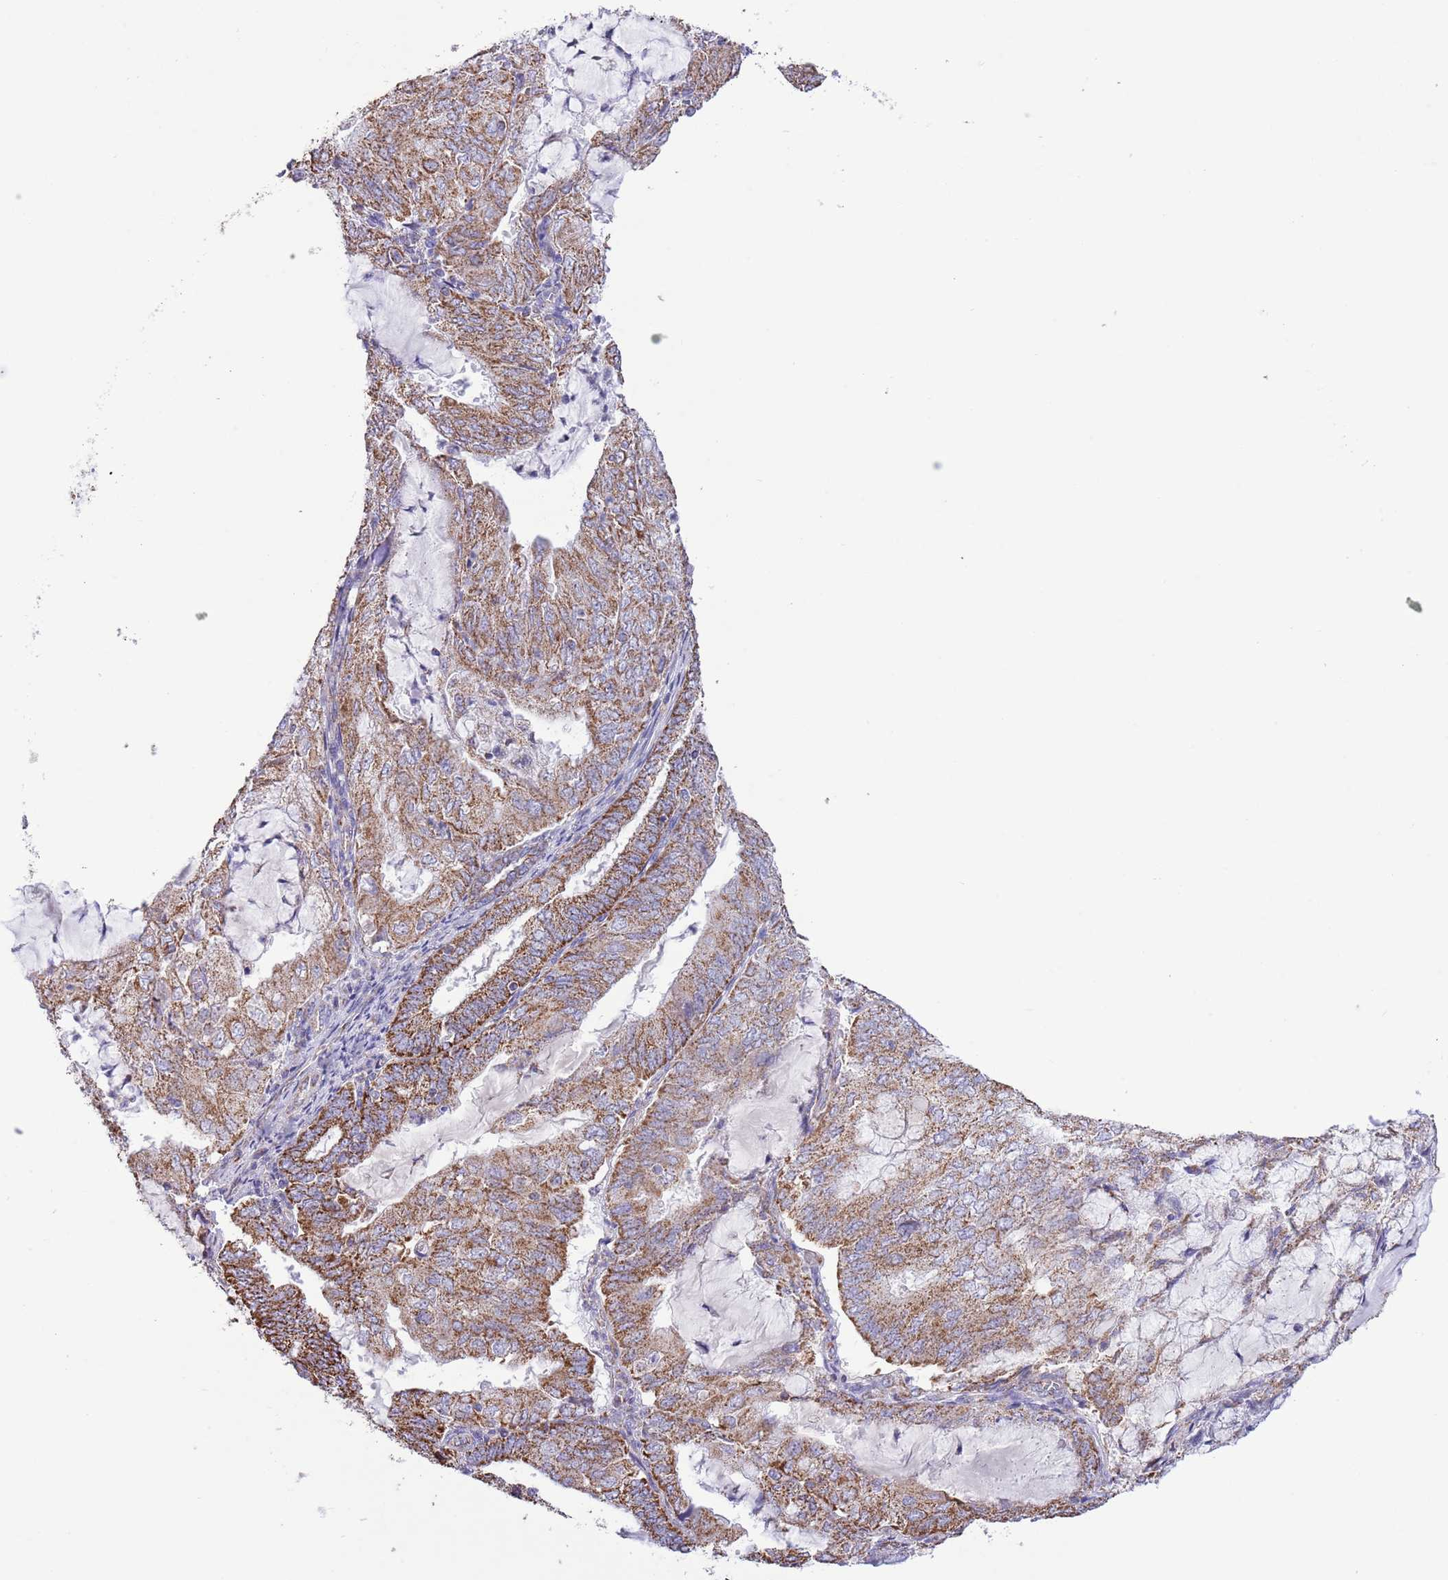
{"staining": {"intensity": "strong", "quantity": ">75%", "location": "cytoplasmic/membranous"}, "tissue": "endometrial cancer", "cell_type": "Tumor cells", "image_type": "cancer", "snomed": [{"axis": "morphology", "description": "Adenocarcinoma, NOS"}, {"axis": "topography", "description": "Endometrium"}], "caption": "Immunohistochemistry (IHC) photomicrograph of neoplastic tissue: human endometrial adenocarcinoma stained using IHC shows high levels of strong protein expression localized specifically in the cytoplasmic/membranous of tumor cells, appearing as a cytoplasmic/membranous brown color.", "gene": "TEKTIP1", "patient": {"sex": "female", "age": 81}}